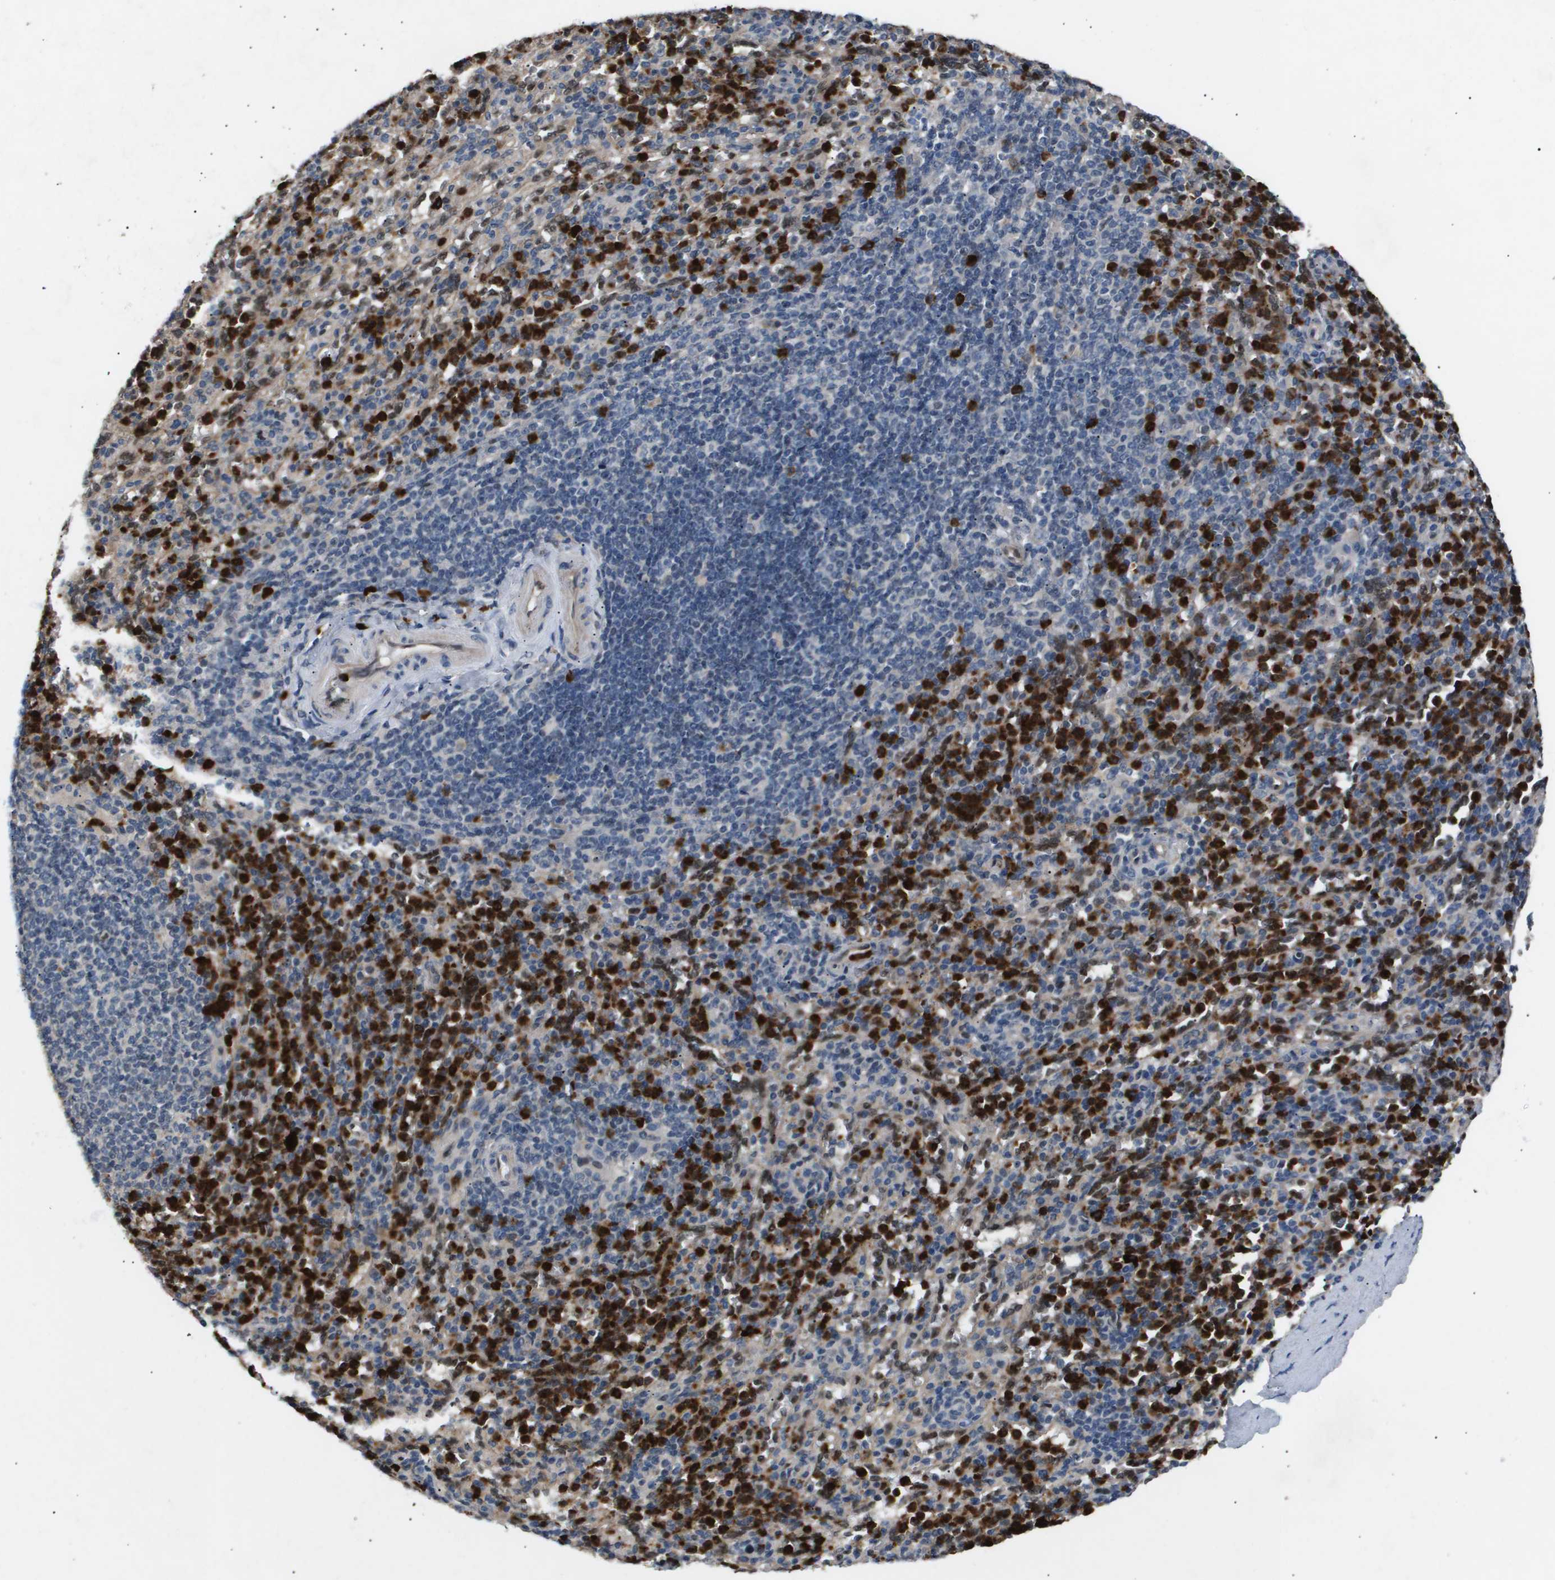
{"staining": {"intensity": "strong", "quantity": ">75%", "location": "cytoplasmic/membranous,nuclear"}, "tissue": "spleen", "cell_type": "Cells in red pulp", "image_type": "normal", "snomed": [{"axis": "morphology", "description": "Normal tissue, NOS"}, {"axis": "topography", "description": "Spleen"}], "caption": "Immunohistochemistry histopathology image of unremarkable human spleen stained for a protein (brown), which displays high levels of strong cytoplasmic/membranous,nuclear positivity in about >75% of cells in red pulp.", "gene": "ERG", "patient": {"sex": "male", "age": 36}}